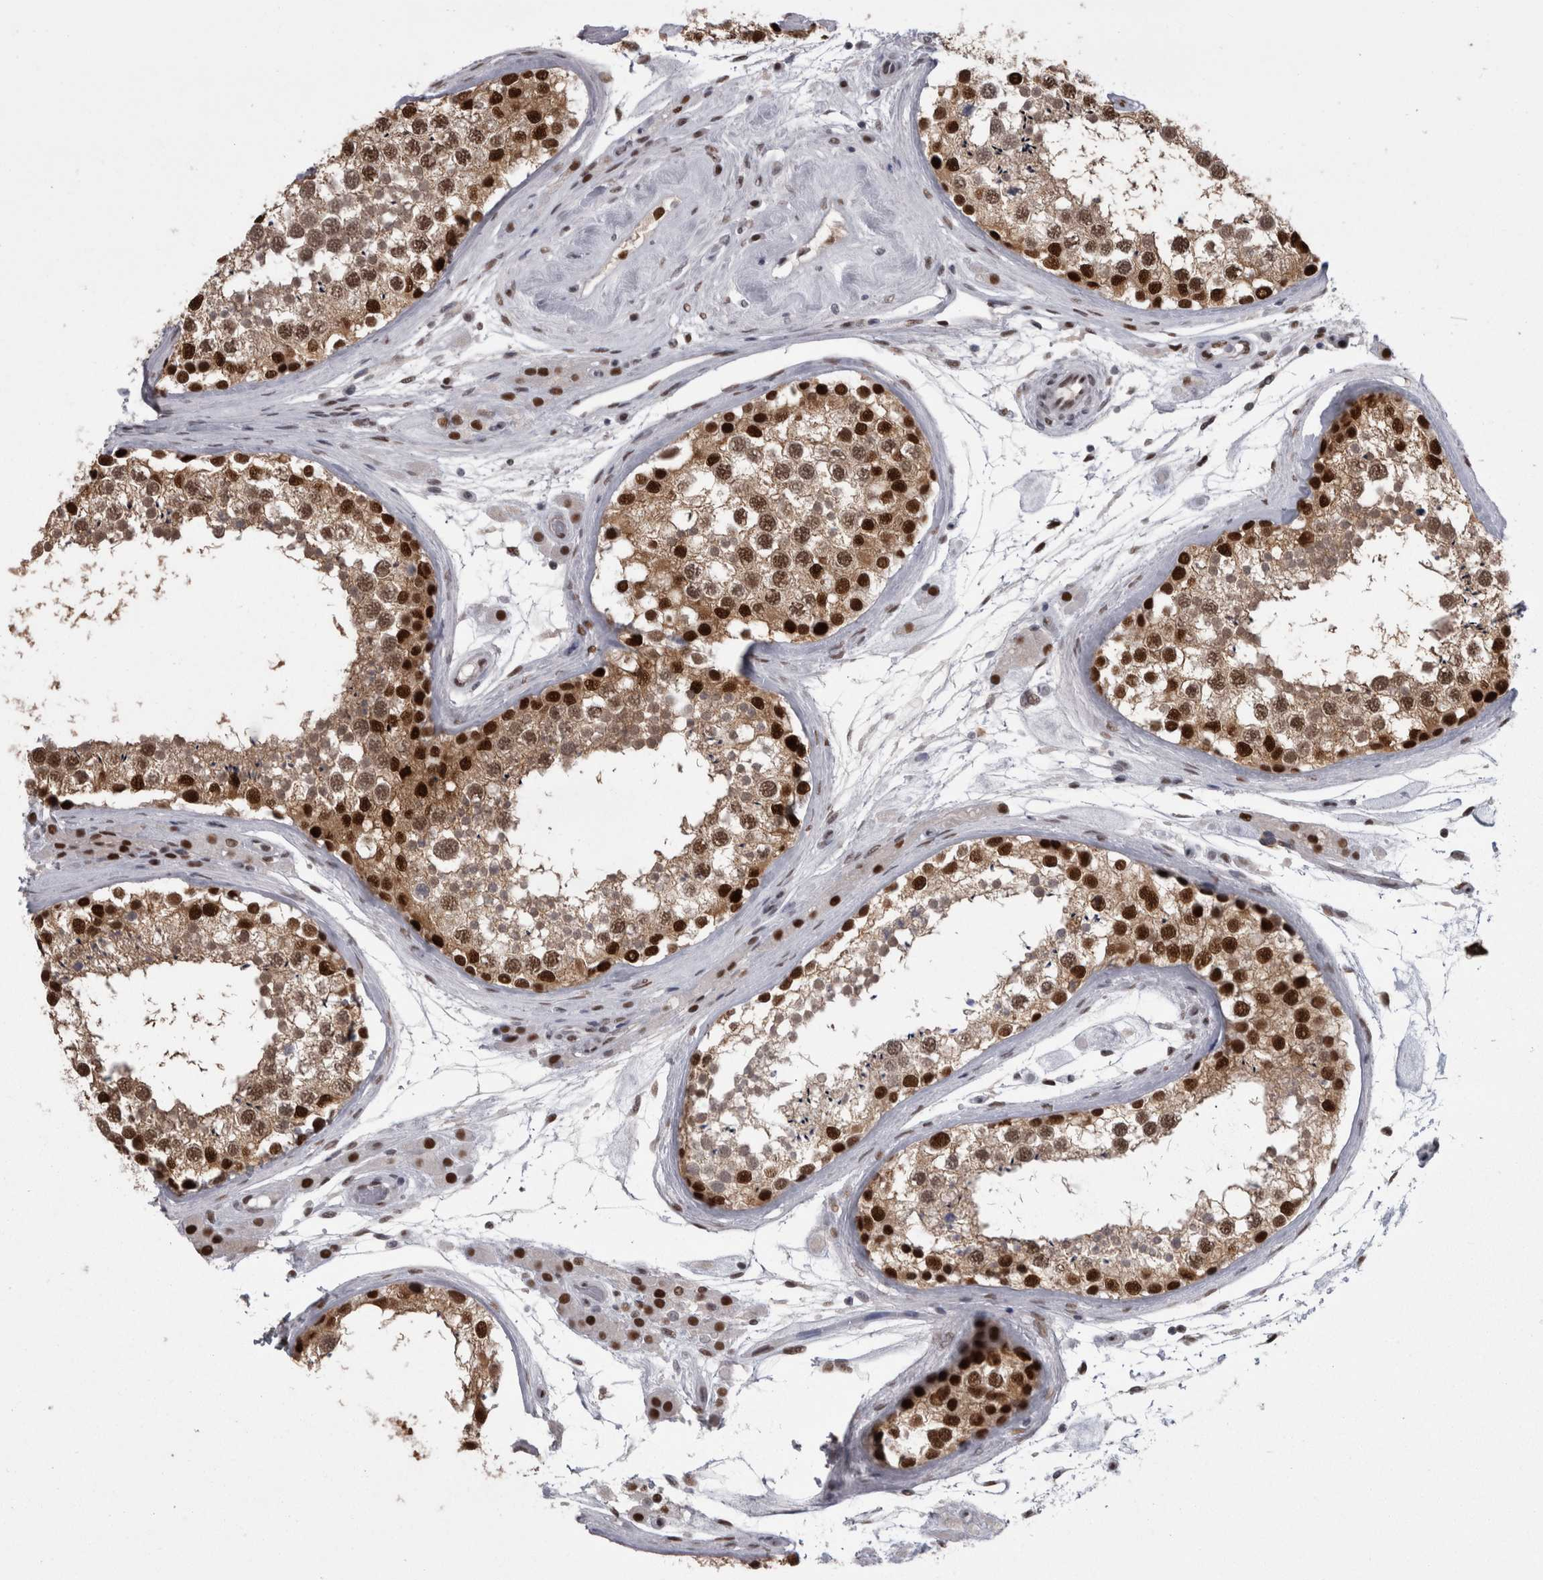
{"staining": {"intensity": "strong", "quantity": ">75%", "location": "cytoplasmic/membranous,nuclear"}, "tissue": "testis", "cell_type": "Cells in seminiferous ducts", "image_type": "normal", "snomed": [{"axis": "morphology", "description": "Normal tissue, NOS"}, {"axis": "topography", "description": "Testis"}], "caption": "Immunohistochemistry of normal human testis demonstrates high levels of strong cytoplasmic/membranous,nuclear staining in about >75% of cells in seminiferous ducts.", "gene": "C1orf54", "patient": {"sex": "male", "age": 46}}